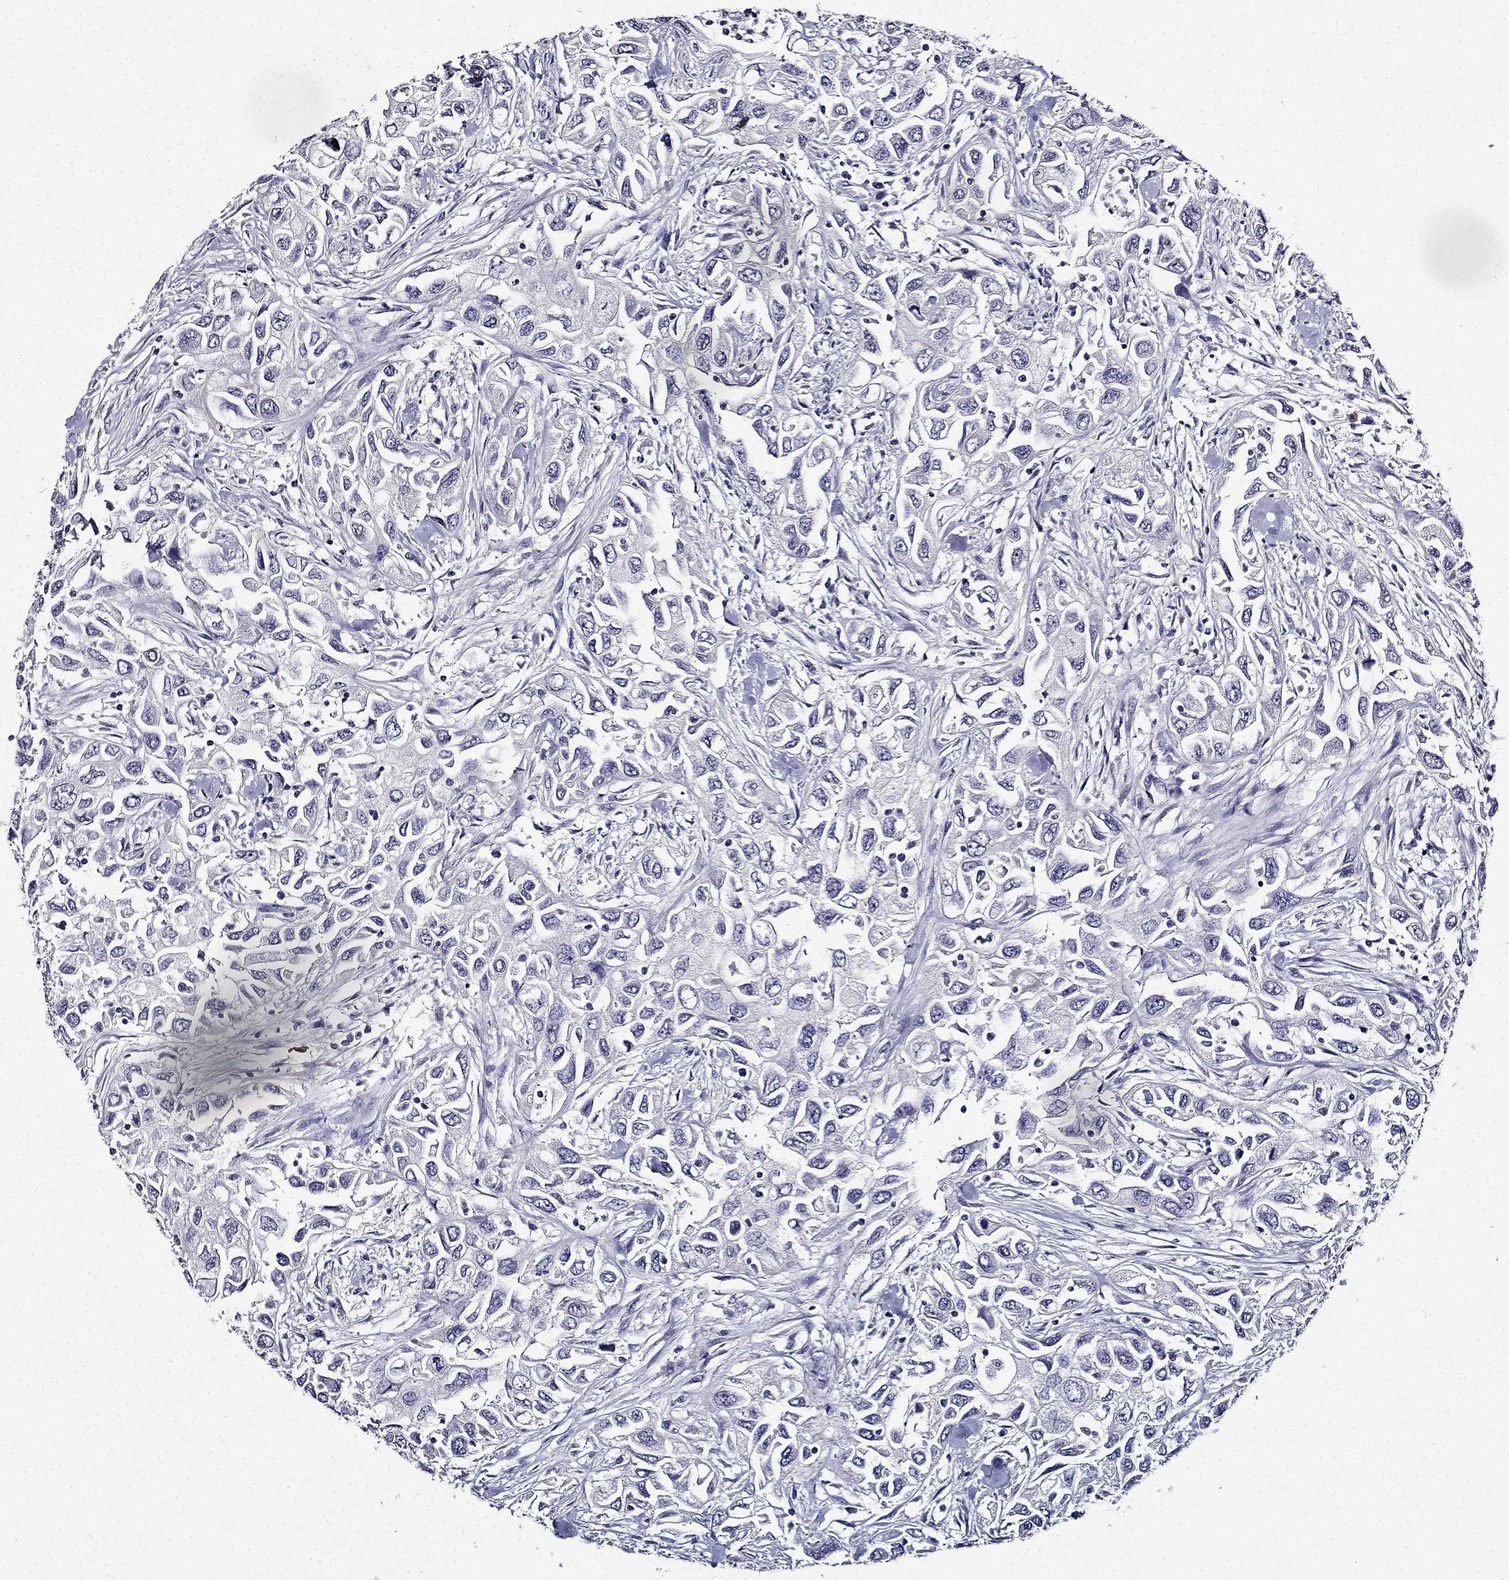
{"staining": {"intensity": "negative", "quantity": "none", "location": "none"}, "tissue": "urothelial cancer", "cell_type": "Tumor cells", "image_type": "cancer", "snomed": [{"axis": "morphology", "description": "Urothelial carcinoma, High grade"}, {"axis": "topography", "description": "Urinary bladder"}], "caption": "Urothelial cancer was stained to show a protein in brown. There is no significant staining in tumor cells.", "gene": "TMEM266", "patient": {"sex": "male", "age": 76}}